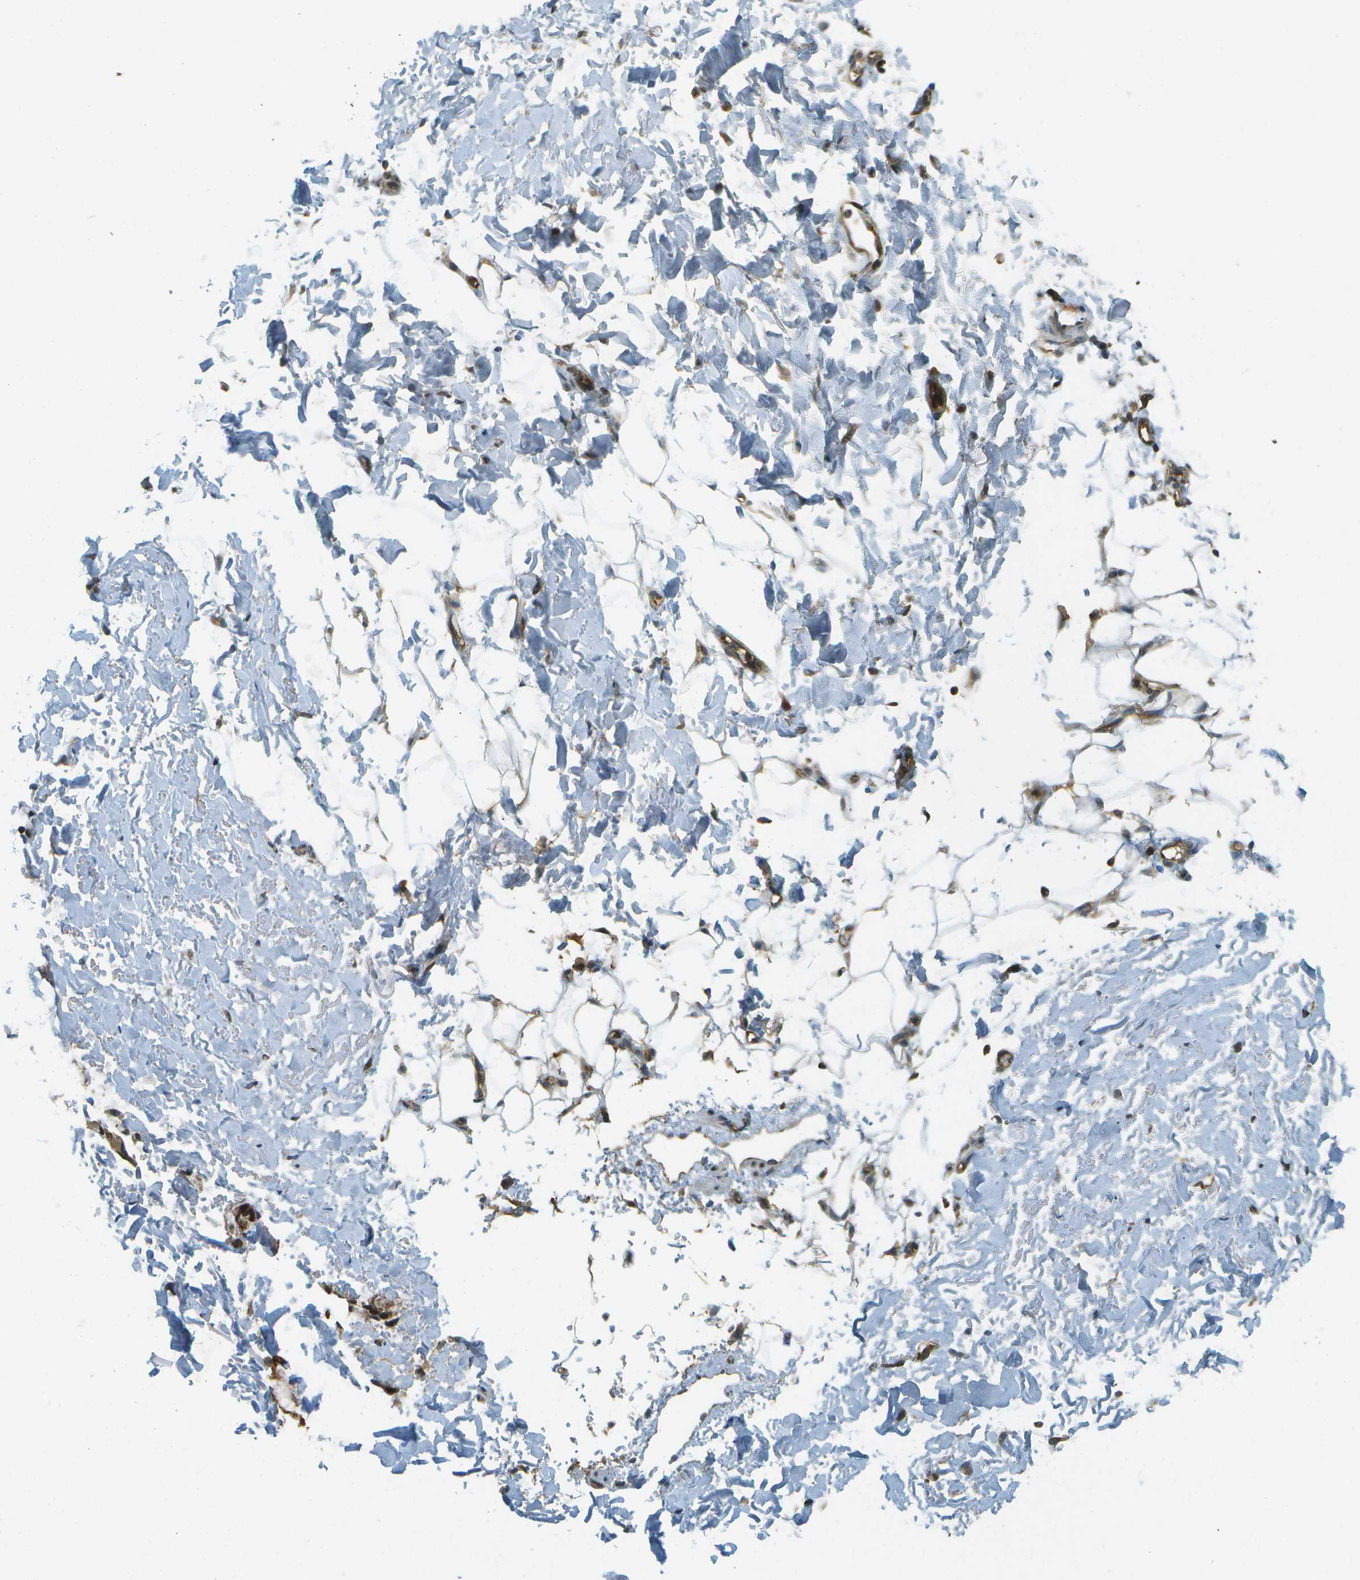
{"staining": {"intensity": "weak", "quantity": "25%-75%", "location": "cytoplasmic/membranous"}, "tissue": "adipose tissue", "cell_type": "Adipocytes", "image_type": "normal", "snomed": [{"axis": "morphology", "description": "Normal tissue, NOS"}, {"axis": "topography", "description": "Cartilage tissue"}, {"axis": "topography", "description": "Bronchus"}], "caption": "Weak cytoplasmic/membranous staining is seen in about 25%-75% of adipocytes in unremarkable adipose tissue. (DAB (3,3'-diaminobenzidine) = brown stain, brightfield microscopy at high magnification).", "gene": "TMTC1", "patient": {"sex": "female", "age": 73}}